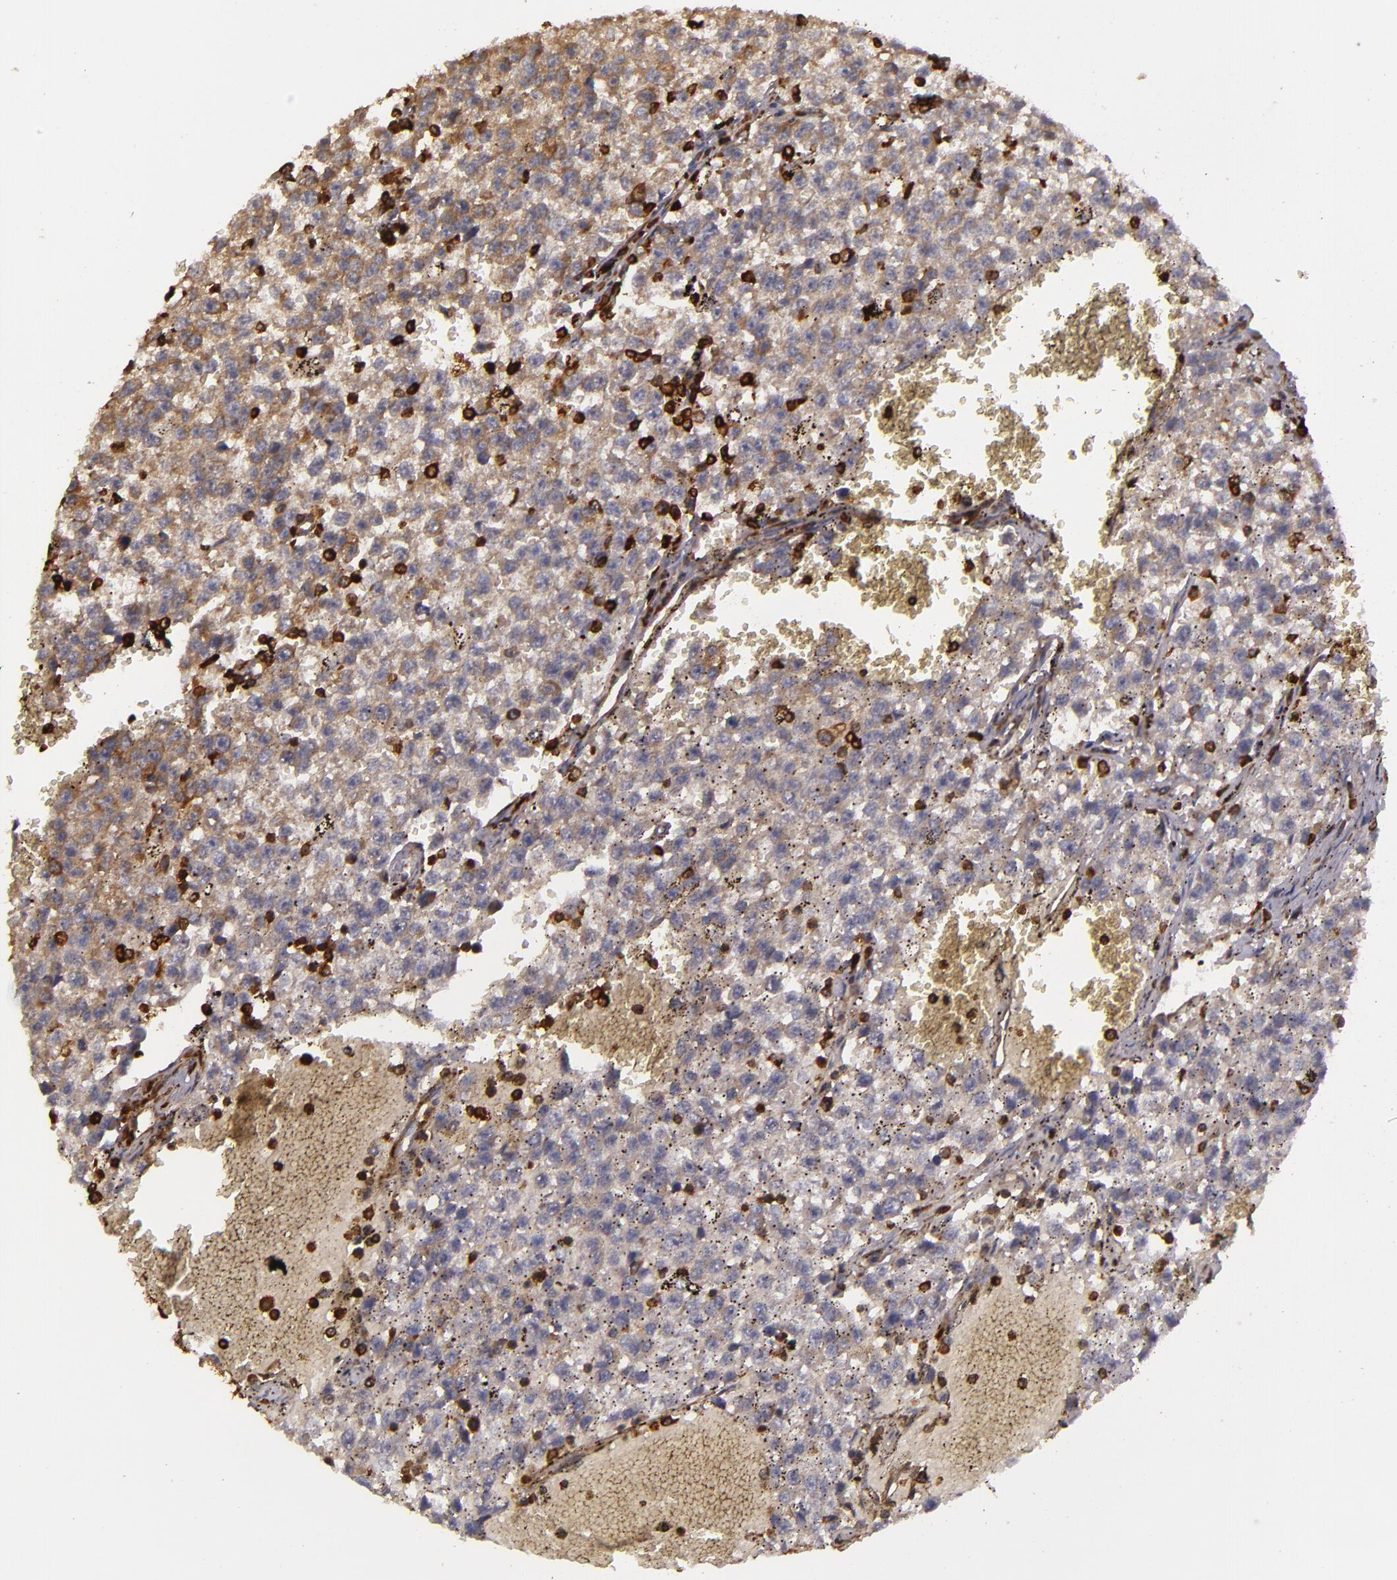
{"staining": {"intensity": "strong", "quantity": ">75%", "location": "cytoplasmic/membranous"}, "tissue": "testis cancer", "cell_type": "Tumor cells", "image_type": "cancer", "snomed": [{"axis": "morphology", "description": "Seminoma, NOS"}, {"axis": "topography", "description": "Testis"}], "caption": "Immunohistochemical staining of human testis seminoma exhibits high levels of strong cytoplasmic/membranous positivity in approximately >75% of tumor cells. Immunohistochemistry stains the protein in brown and the nuclei are stained blue.", "gene": "SLC9A3R1", "patient": {"sex": "male", "age": 35}}